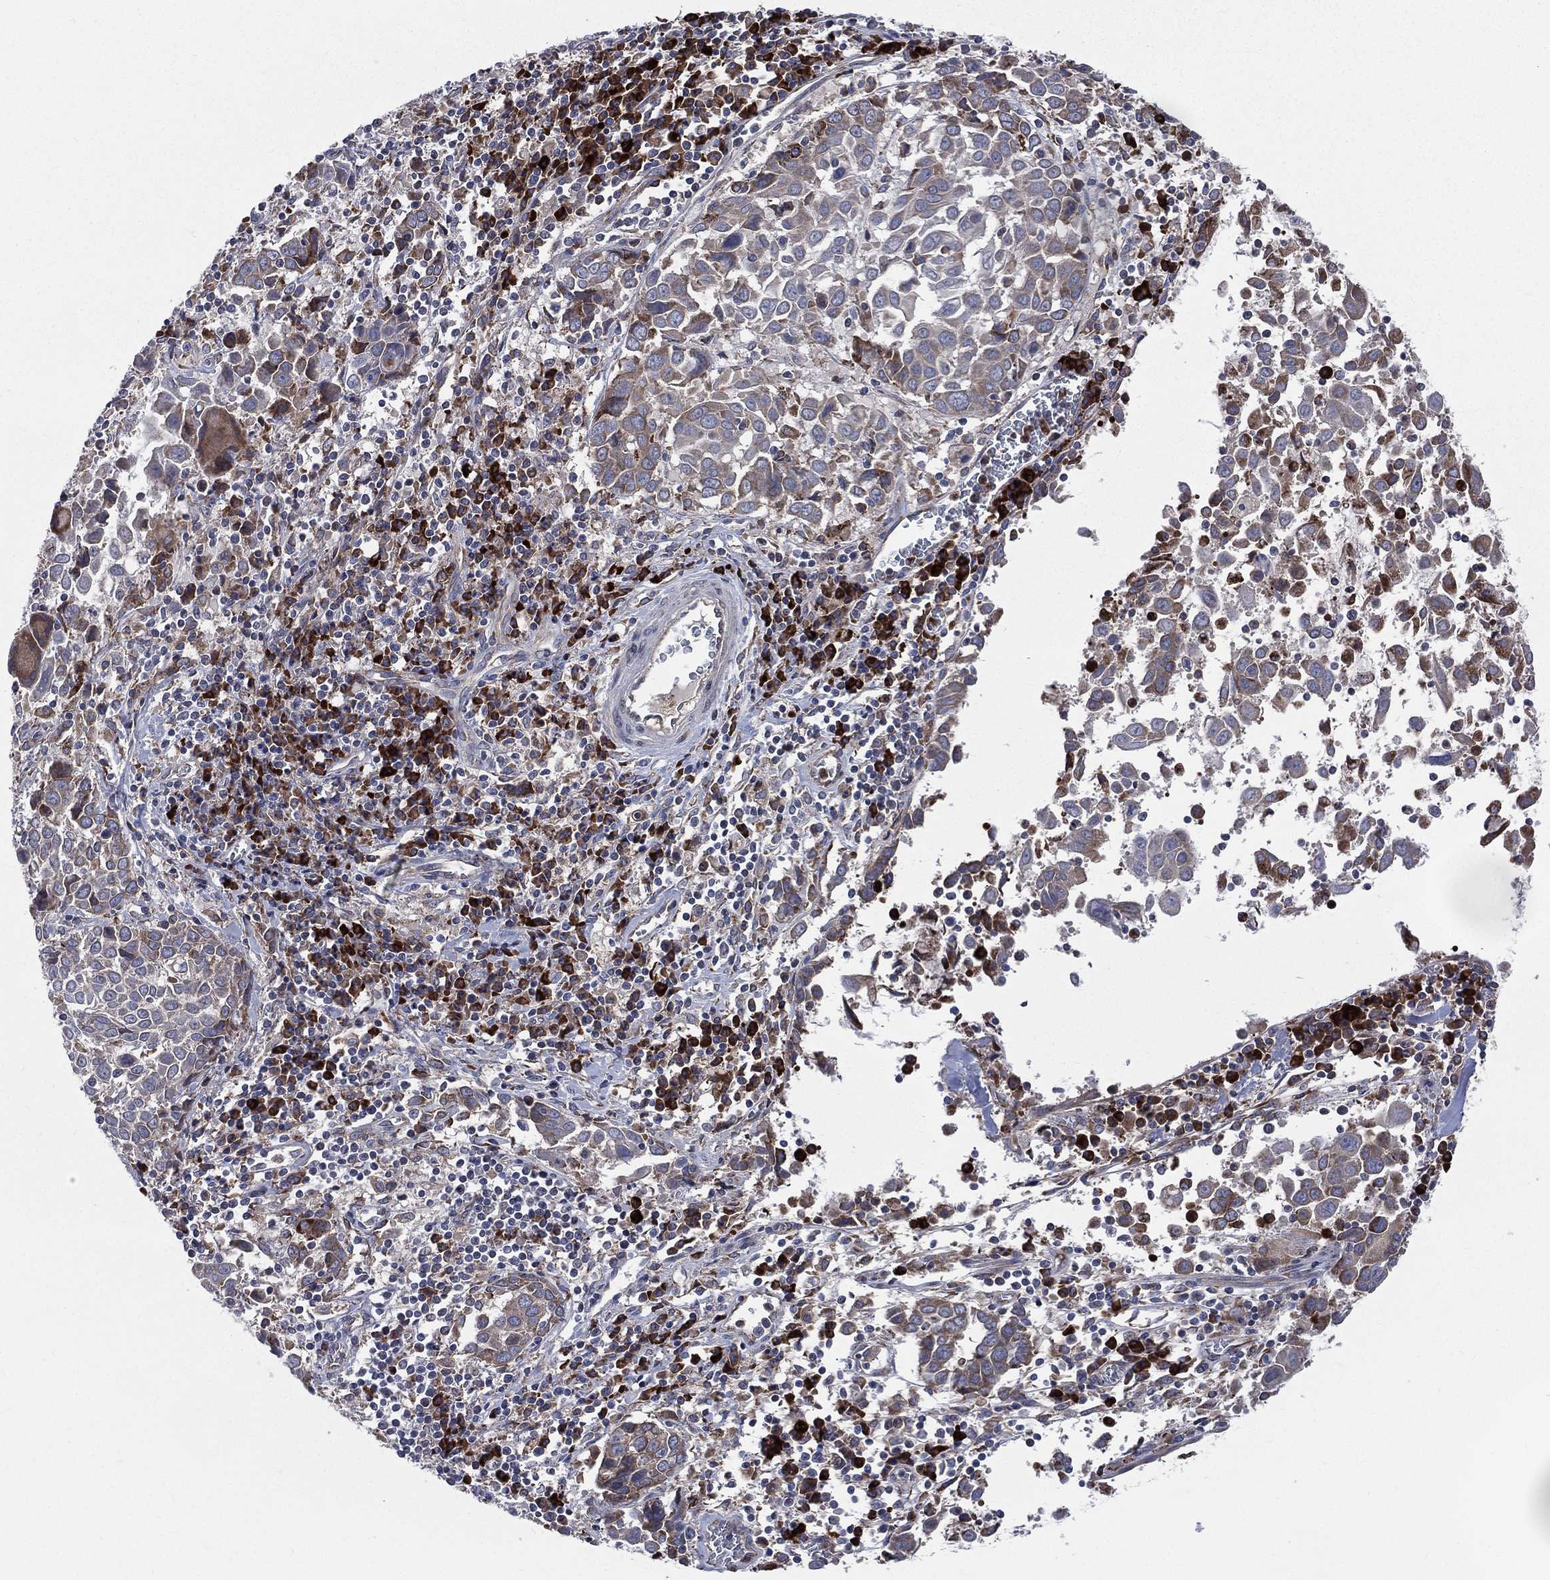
{"staining": {"intensity": "moderate", "quantity": "<25%", "location": "cytoplasmic/membranous"}, "tissue": "lung cancer", "cell_type": "Tumor cells", "image_type": "cancer", "snomed": [{"axis": "morphology", "description": "Squamous cell carcinoma, NOS"}, {"axis": "topography", "description": "Lung"}], "caption": "DAB immunohistochemical staining of lung cancer reveals moderate cytoplasmic/membranous protein positivity in approximately <25% of tumor cells.", "gene": "CCDC159", "patient": {"sex": "male", "age": 57}}